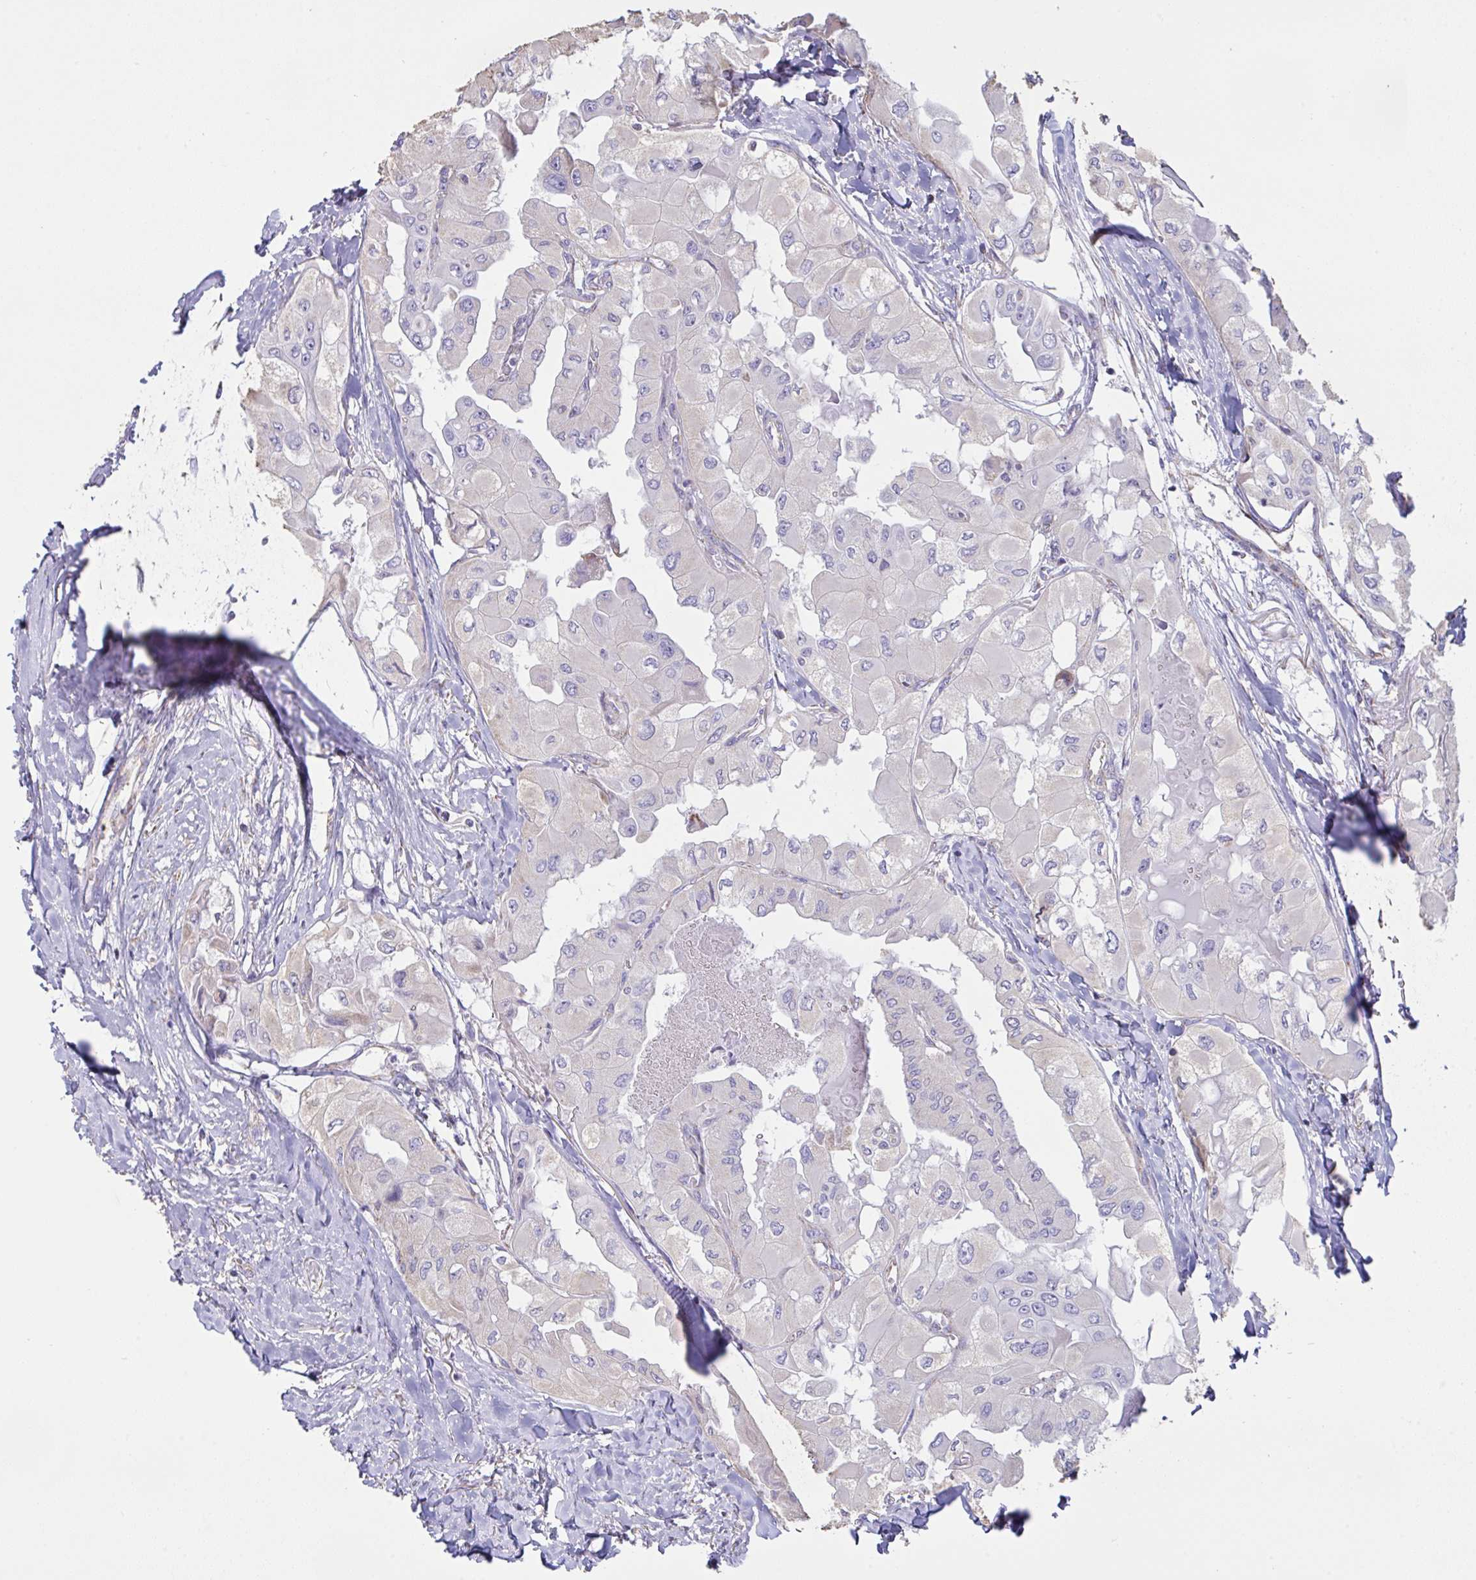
{"staining": {"intensity": "negative", "quantity": "none", "location": "none"}, "tissue": "thyroid cancer", "cell_type": "Tumor cells", "image_type": "cancer", "snomed": [{"axis": "morphology", "description": "Normal tissue, NOS"}, {"axis": "morphology", "description": "Papillary adenocarcinoma, NOS"}, {"axis": "topography", "description": "Thyroid gland"}], "caption": "Thyroid cancer (papillary adenocarcinoma) was stained to show a protein in brown. There is no significant staining in tumor cells. (DAB (3,3'-diaminobenzidine) immunohistochemistry (IHC), high magnification).", "gene": "DOK7", "patient": {"sex": "female", "age": 59}}